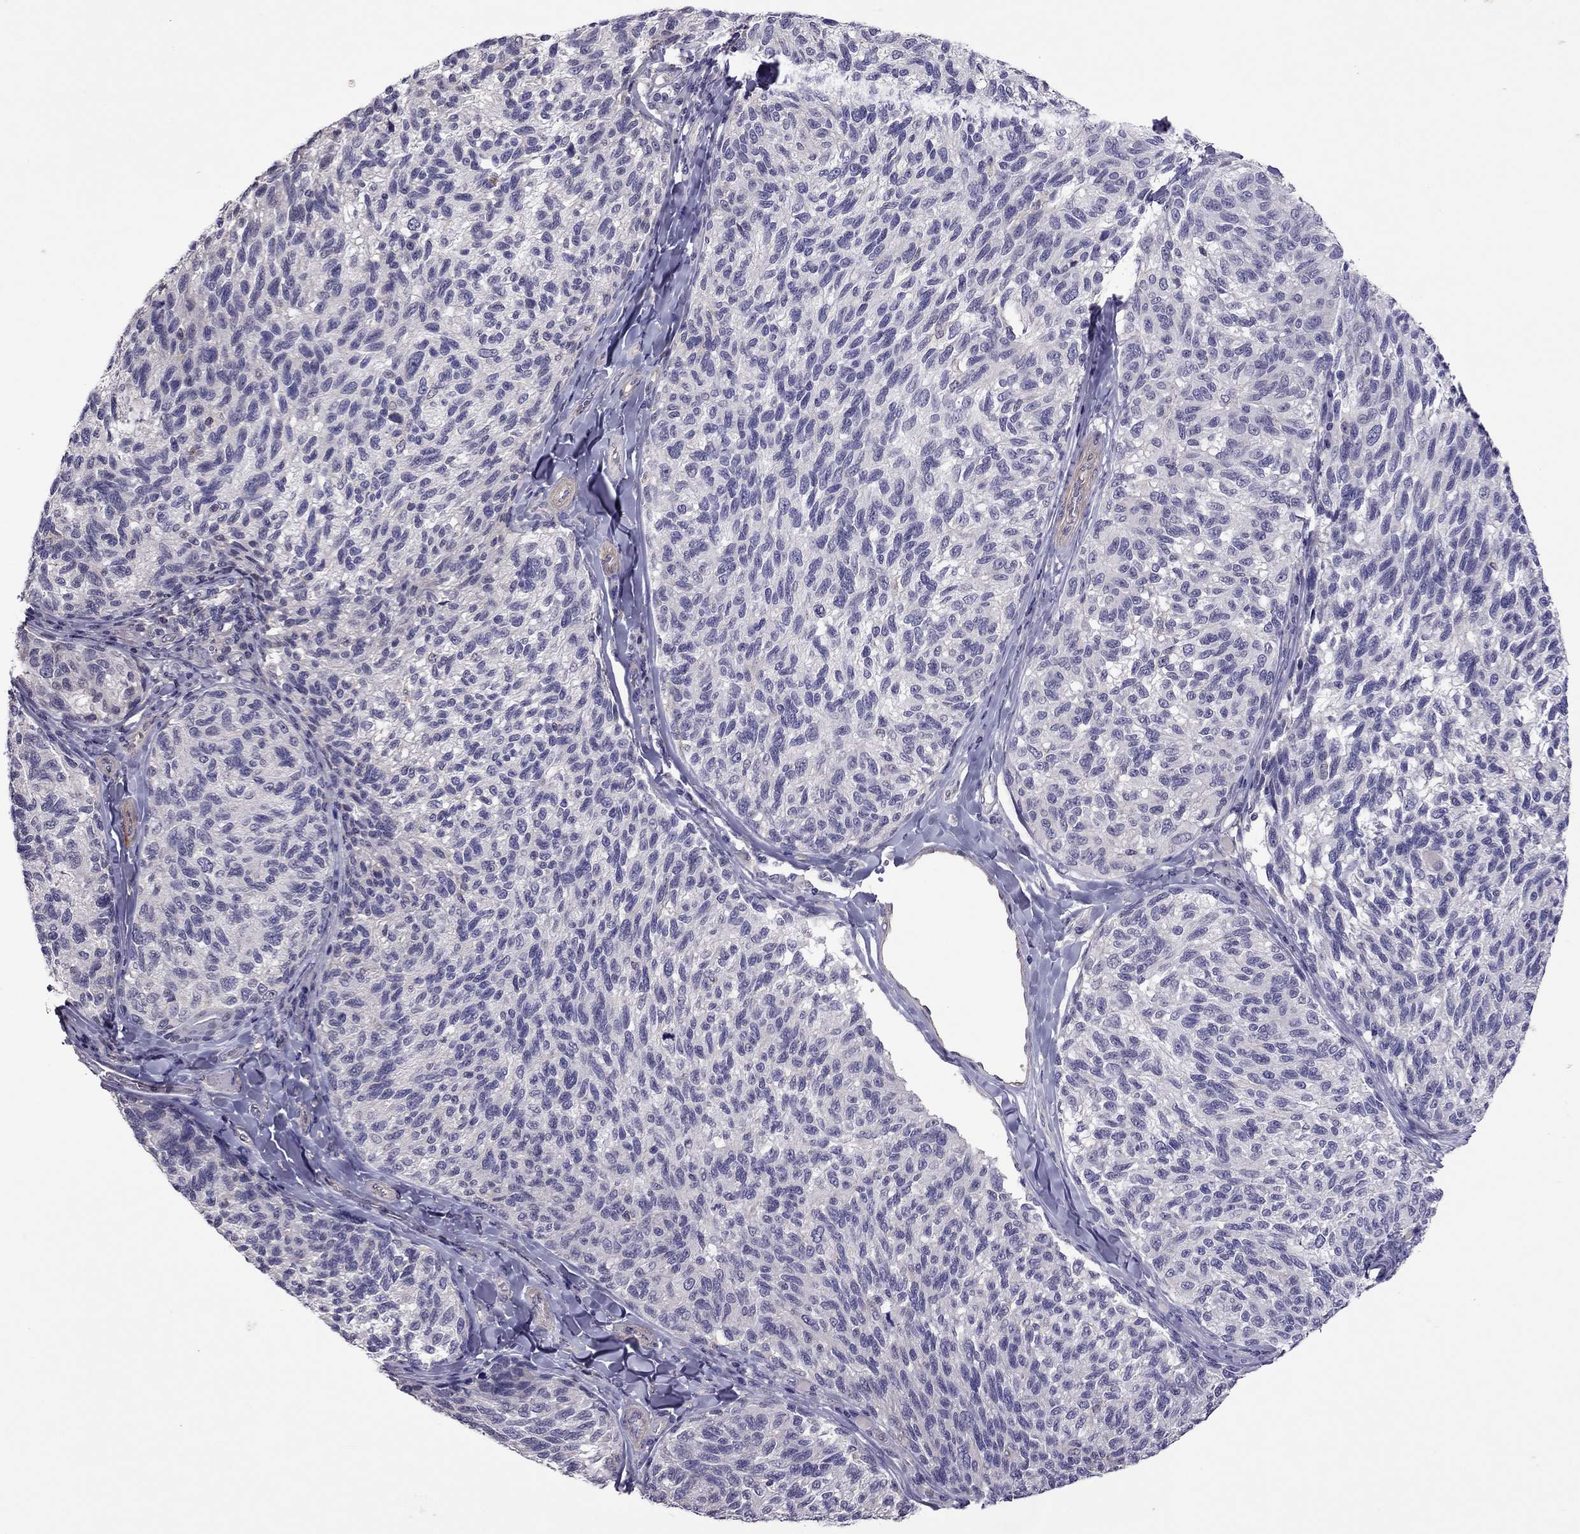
{"staining": {"intensity": "negative", "quantity": "none", "location": "none"}, "tissue": "melanoma", "cell_type": "Tumor cells", "image_type": "cancer", "snomed": [{"axis": "morphology", "description": "Malignant melanoma, NOS"}, {"axis": "topography", "description": "Skin"}], "caption": "This is a photomicrograph of immunohistochemistry staining of malignant melanoma, which shows no positivity in tumor cells.", "gene": "SLC16A8", "patient": {"sex": "female", "age": 73}}